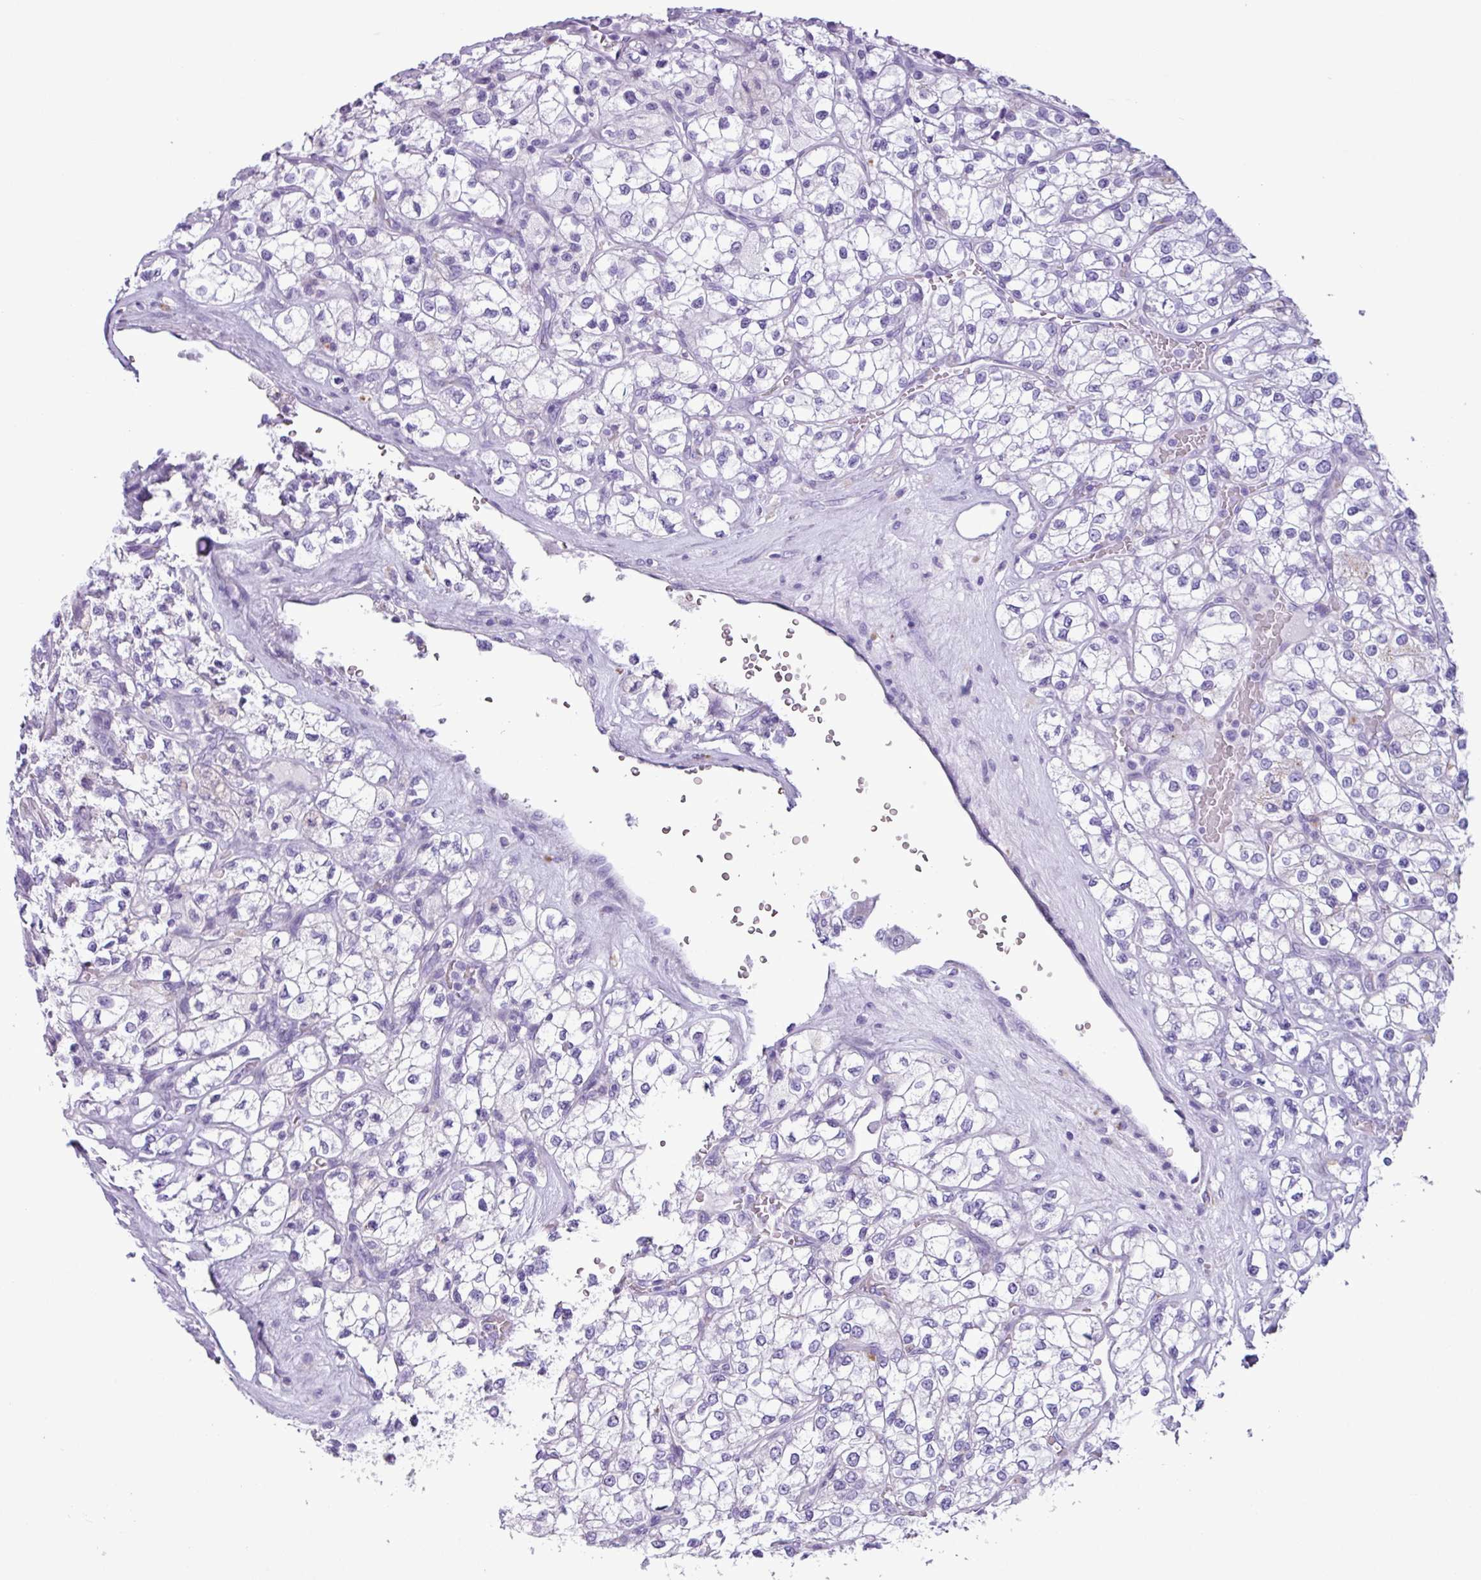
{"staining": {"intensity": "negative", "quantity": "none", "location": "none"}, "tissue": "renal cancer", "cell_type": "Tumor cells", "image_type": "cancer", "snomed": [{"axis": "morphology", "description": "Adenocarcinoma, NOS"}, {"axis": "topography", "description": "Kidney"}], "caption": "A micrograph of human renal cancer is negative for staining in tumor cells.", "gene": "AGO3", "patient": {"sex": "male", "age": 80}}